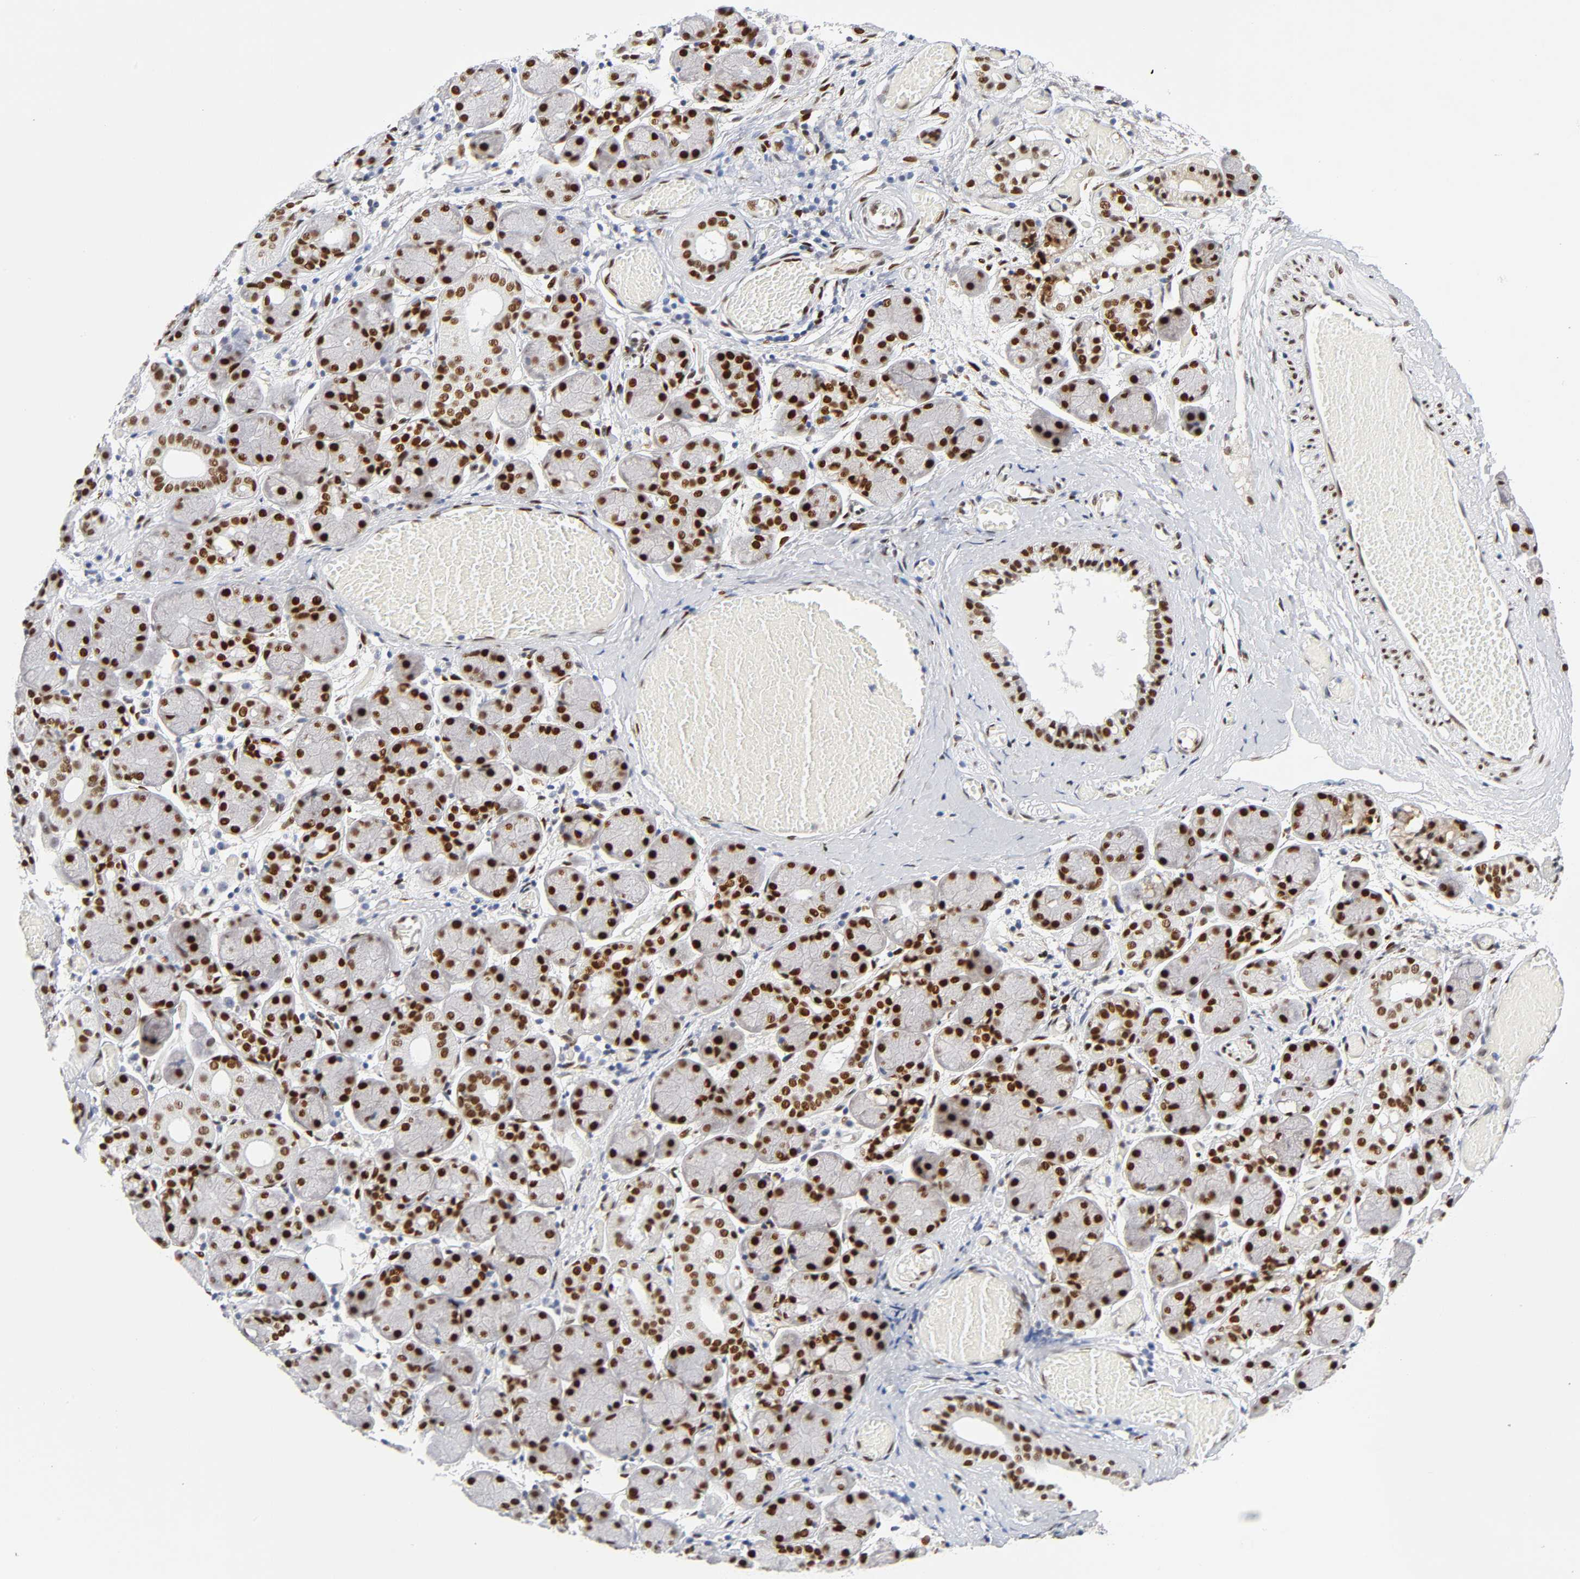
{"staining": {"intensity": "strong", "quantity": ">75%", "location": "nuclear"}, "tissue": "salivary gland", "cell_type": "Glandular cells", "image_type": "normal", "snomed": [{"axis": "morphology", "description": "Normal tissue, NOS"}, {"axis": "topography", "description": "Salivary gland"}], "caption": "High-power microscopy captured an IHC image of unremarkable salivary gland, revealing strong nuclear expression in approximately >75% of glandular cells.", "gene": "NFIC", "patient": {"sex": "female", "age": 24}}